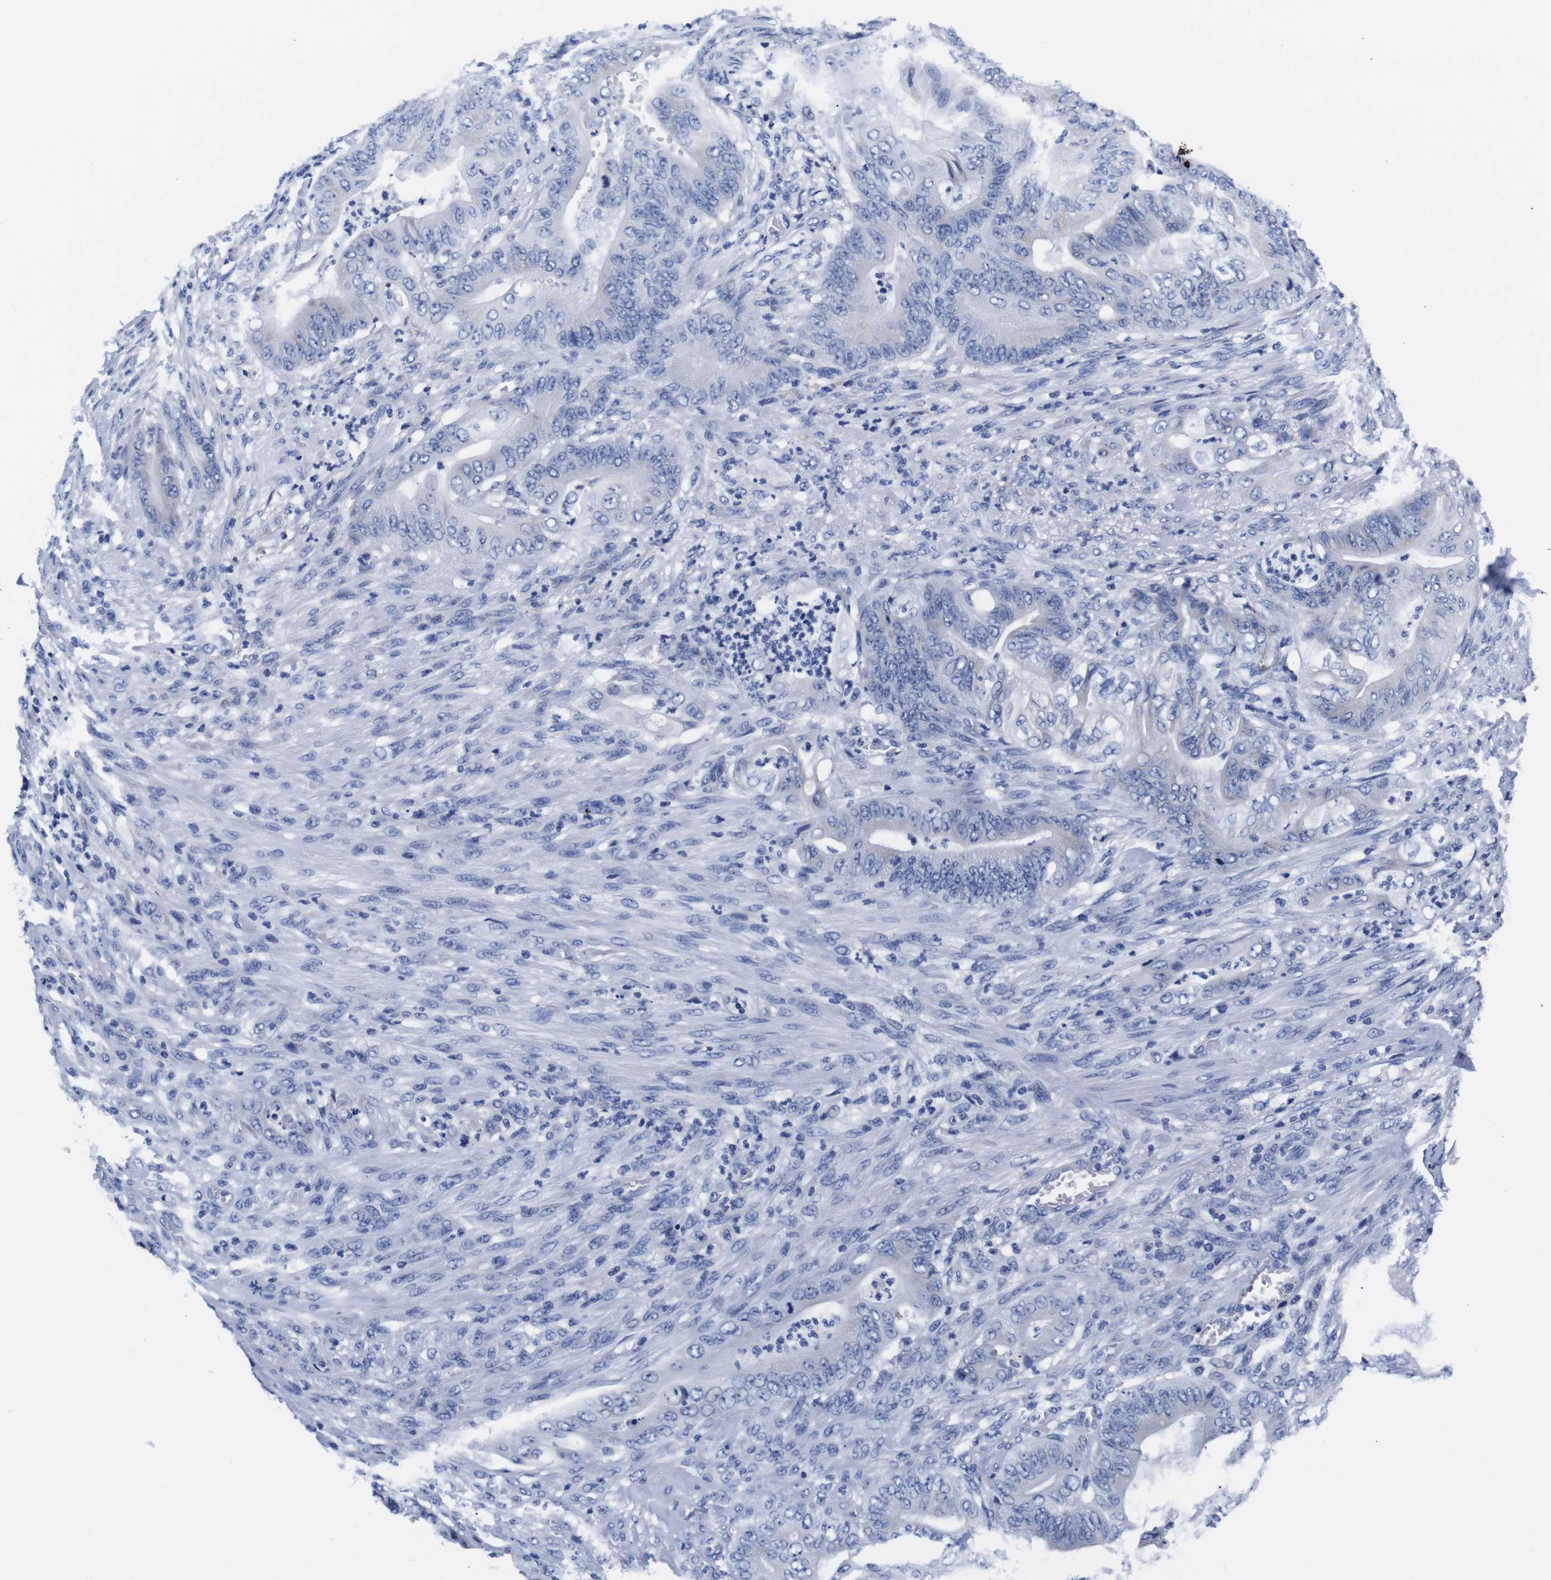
{"staining": {"intensity": "negative", "quantity": "none", "location": "none"}, "tissue": "stomach cancer", "cell_type": "Tumor cells", "image_type": "cancer", "snomed": [{"axis": "morphology", "description": "Adenocarcinoma, NOS"}, {"axis": "topography", "description": "Stomach"}], "caption": "A photomicrograph of adenocarcinoma (stomach) stained for a protein demonstrates no brown staining in tumor cells. The staining was performed using DAB to visualize the protein expression in brown, while the nuclei were stained in blue with hematoxylin (Magnification: 20x).", "gene": "CLEC4G", "patient": {"sex": "female", "age": 73}}